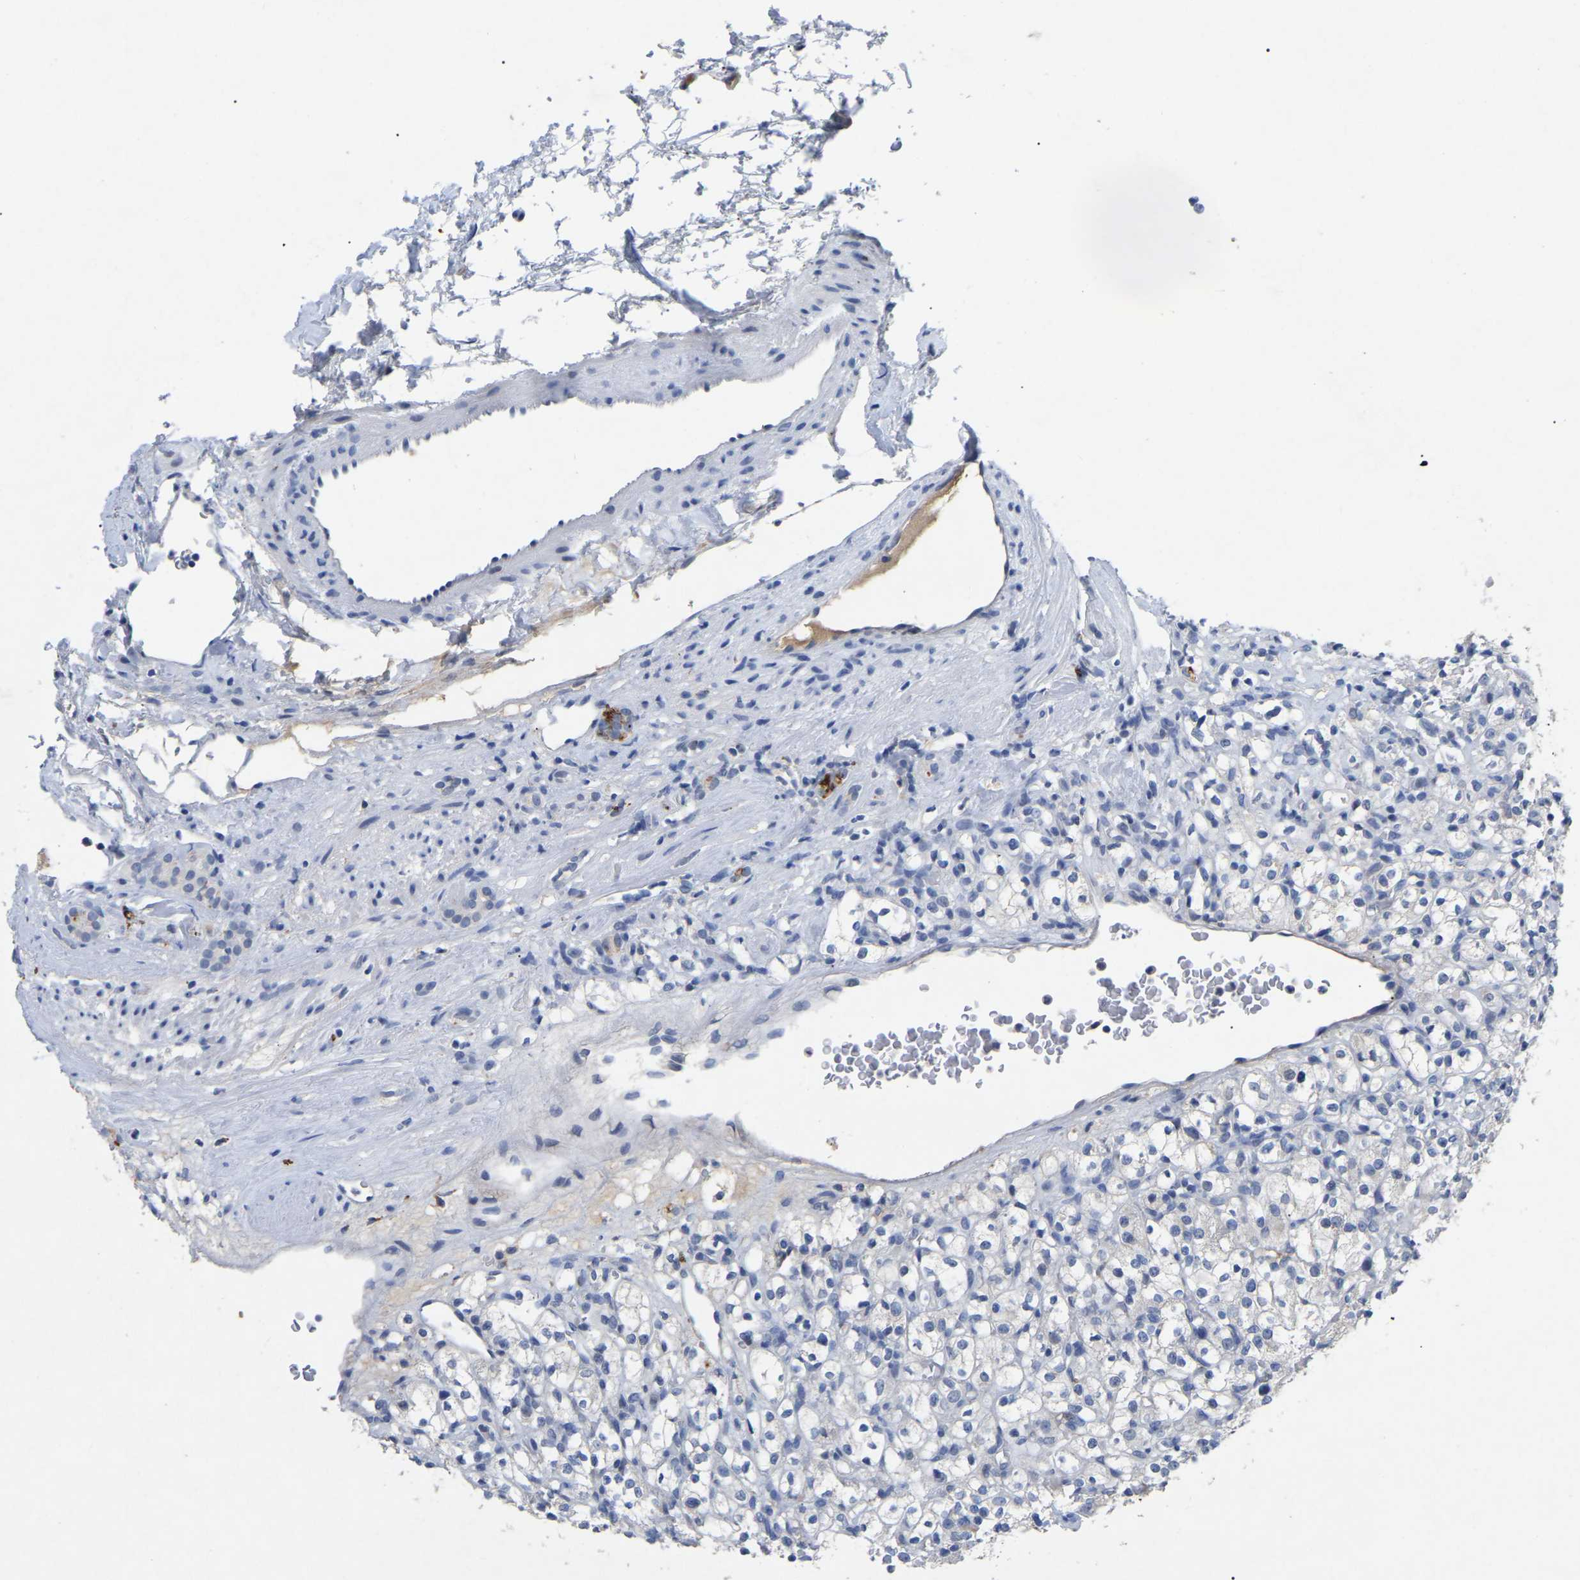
{"staining": {"intensity": "negative", "quantity": "none", "location": "none"}, "tissue": "renal cancer", "cell_type": "Tumor cells", "image_type": "cancer", "snomed": [{"axis": "morphology", "description": "Normal tissue, NOS"}, {"axis": "morphology", "description": "Adenocarcinoma, NOS"}, {"axis": "topography", "description": "Kidney"}], "caption": "Tumor cells are negative for protein expression in human adenocarcinoma (renal).", "gene": "SMPD2", "patient": {"sex": "female", "age": 72}}